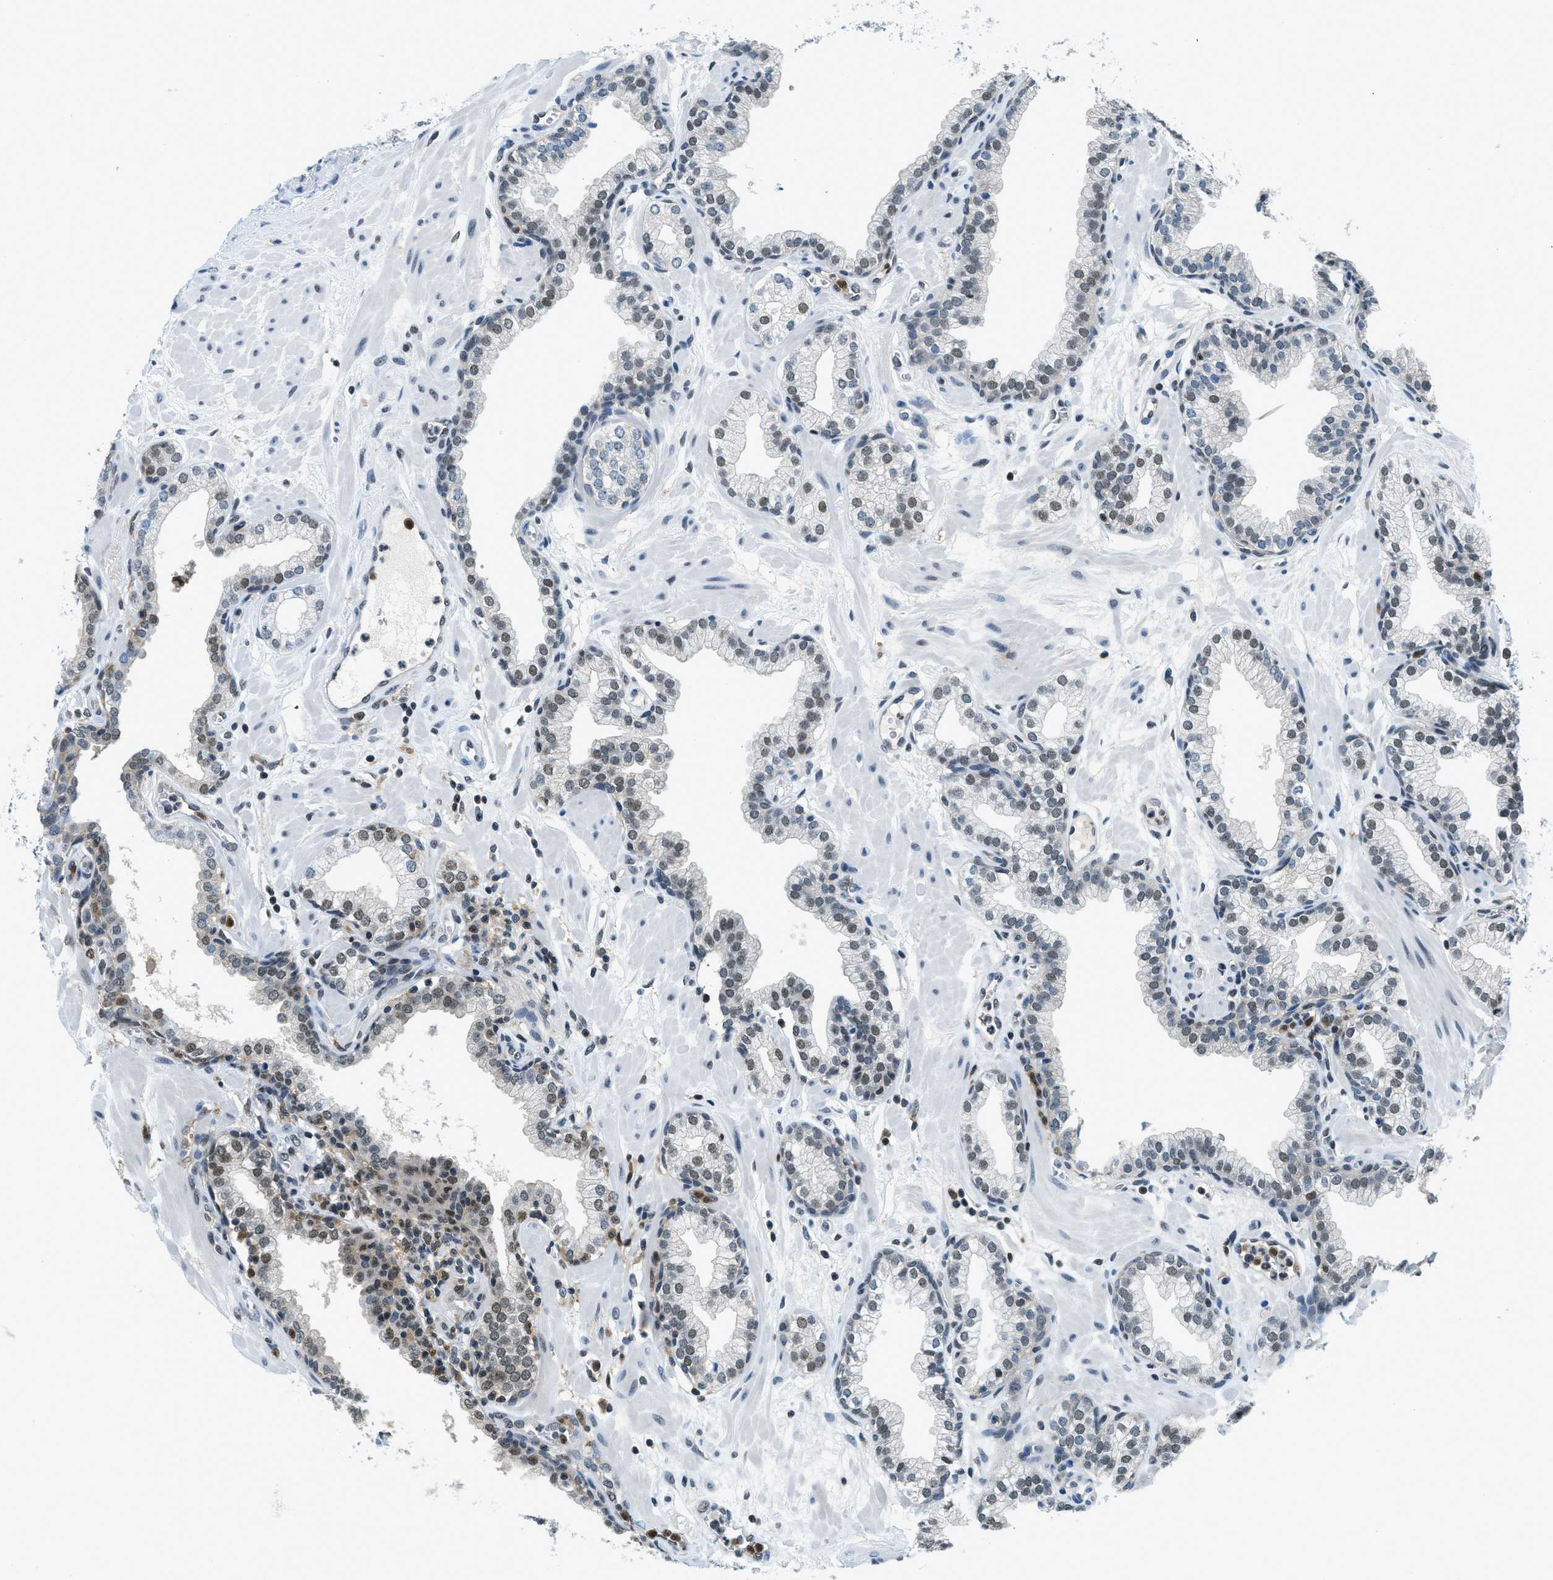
{"staining": {"intensity": "moderate", "quantity": "25%-75%", "location": "nuclear"}, "tissue": "prostate", "cell_type": "Glandular cells", "image_type": "normal", "snomed": [{"axis": "morphology", "description": "Normal tissue, NOS"}, {"axis": "morphology", "description": "Urothelial carcinoma, Low grade"}, {"axis": "topography", "description": "Urinary bladder"}, {"axis": "topography", "description": "Prostate"}], "caption": "Protein positivity by immunohistochemistry reveals moderate nuclear expression in approximately 25%-75% of glandular cells in benign prostate. Nuclei are stained in blue.", "gene": "OGFR", "patient": {"sex": "male", "age": 60}}